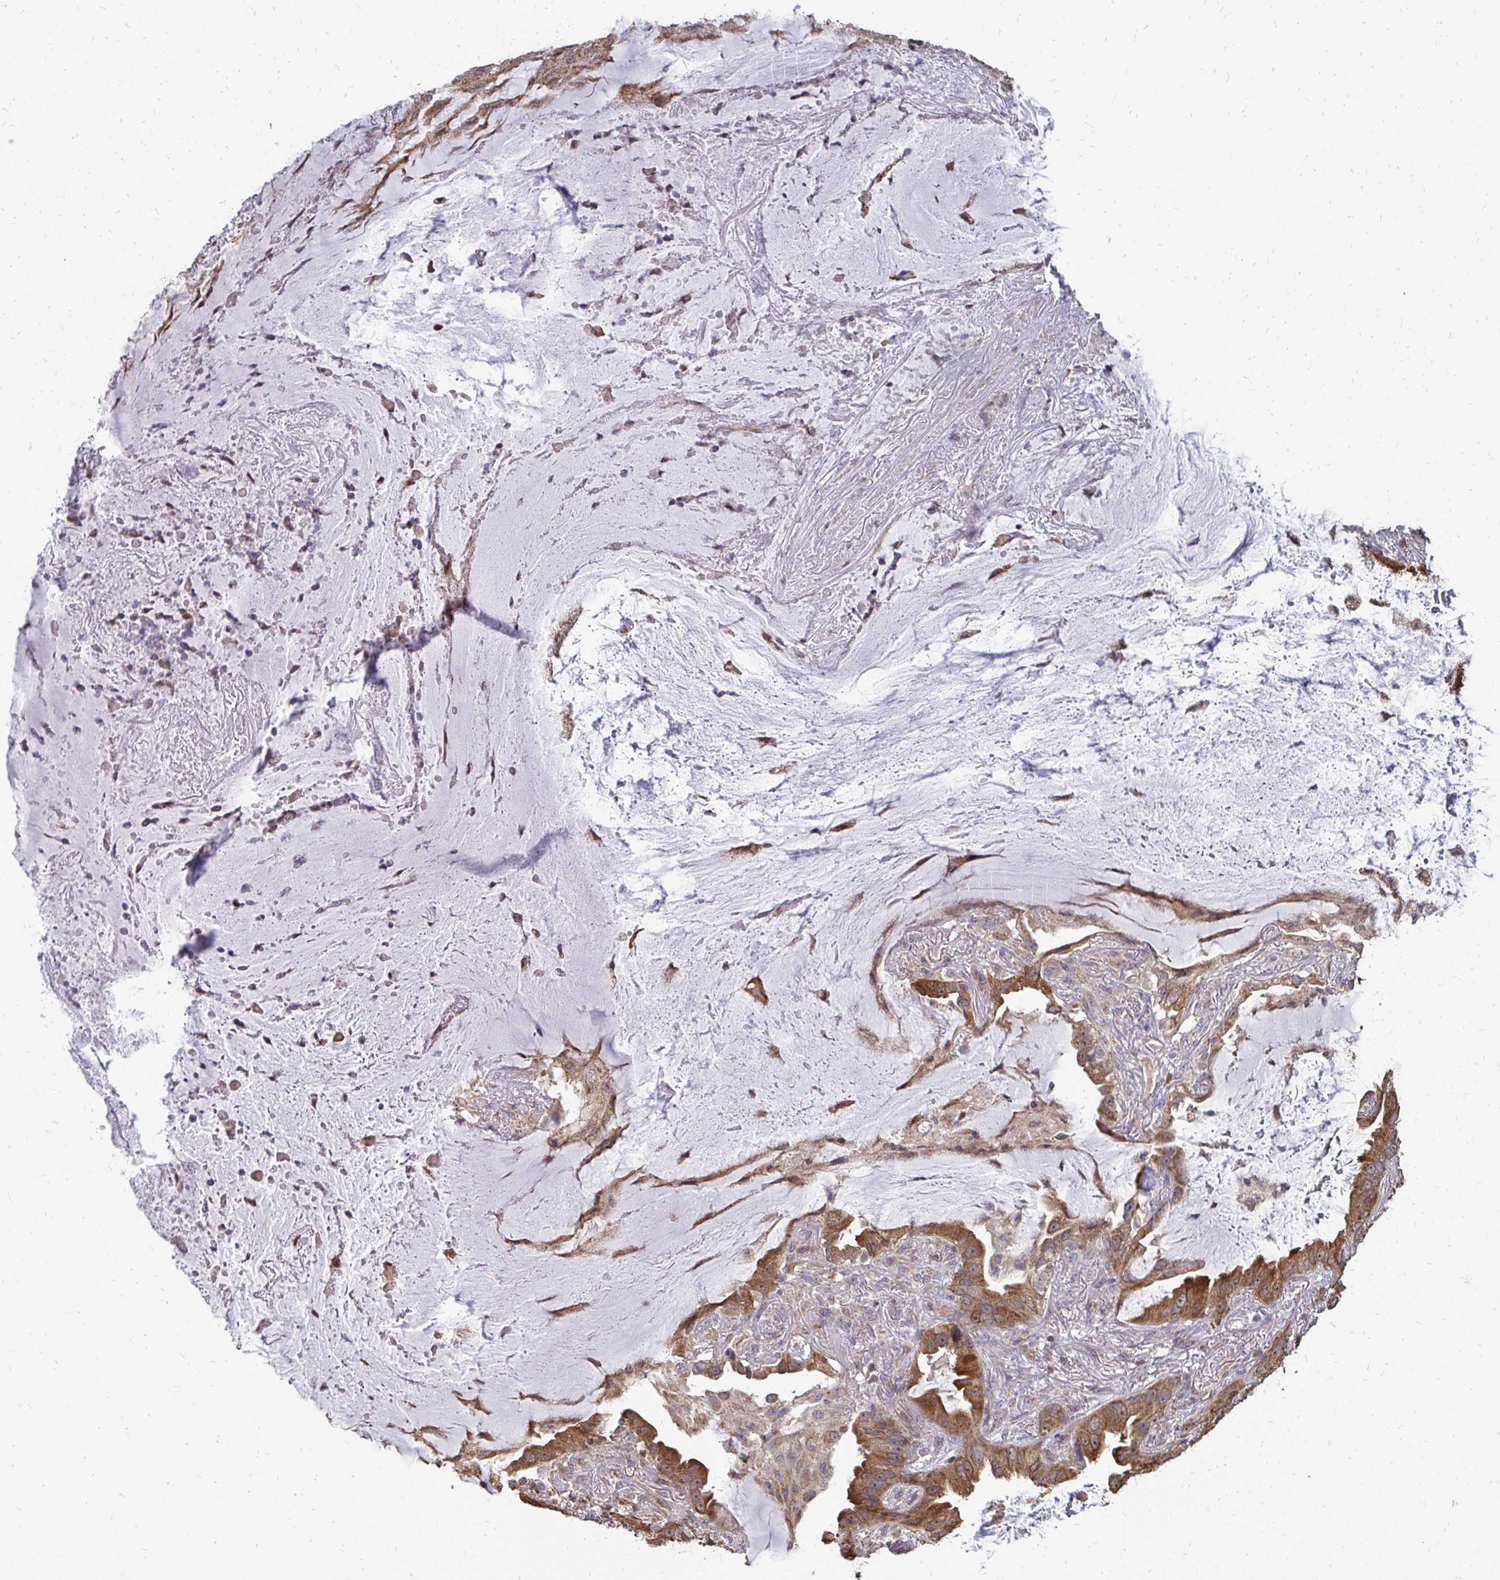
{"staining": {"intensity": "moderate", "quantity": ">75%", "location": "cytoplasmic/membranous"}, "tissue": "lung cancer", "cell_type": "Tumor cells", "image_type": "cancer", "snomed": [{"axis": "morphology", "description": "Adenocarcinoma, NOS"}, {"axis": "topography", "description": "Lung"}], "caption": "Lung adenocarcinoma stained with DAB (3,3'-diaminobenzidine) immunohistochemistry shows medium levels of moderate cytoplasmic/membranous staining in approximately >75% of tumor cells. The protein is shown in brown color, while the nuclei are stained blue.", "gene": "DNAJA2", "patient": {"sex": "female", "age": 69}}